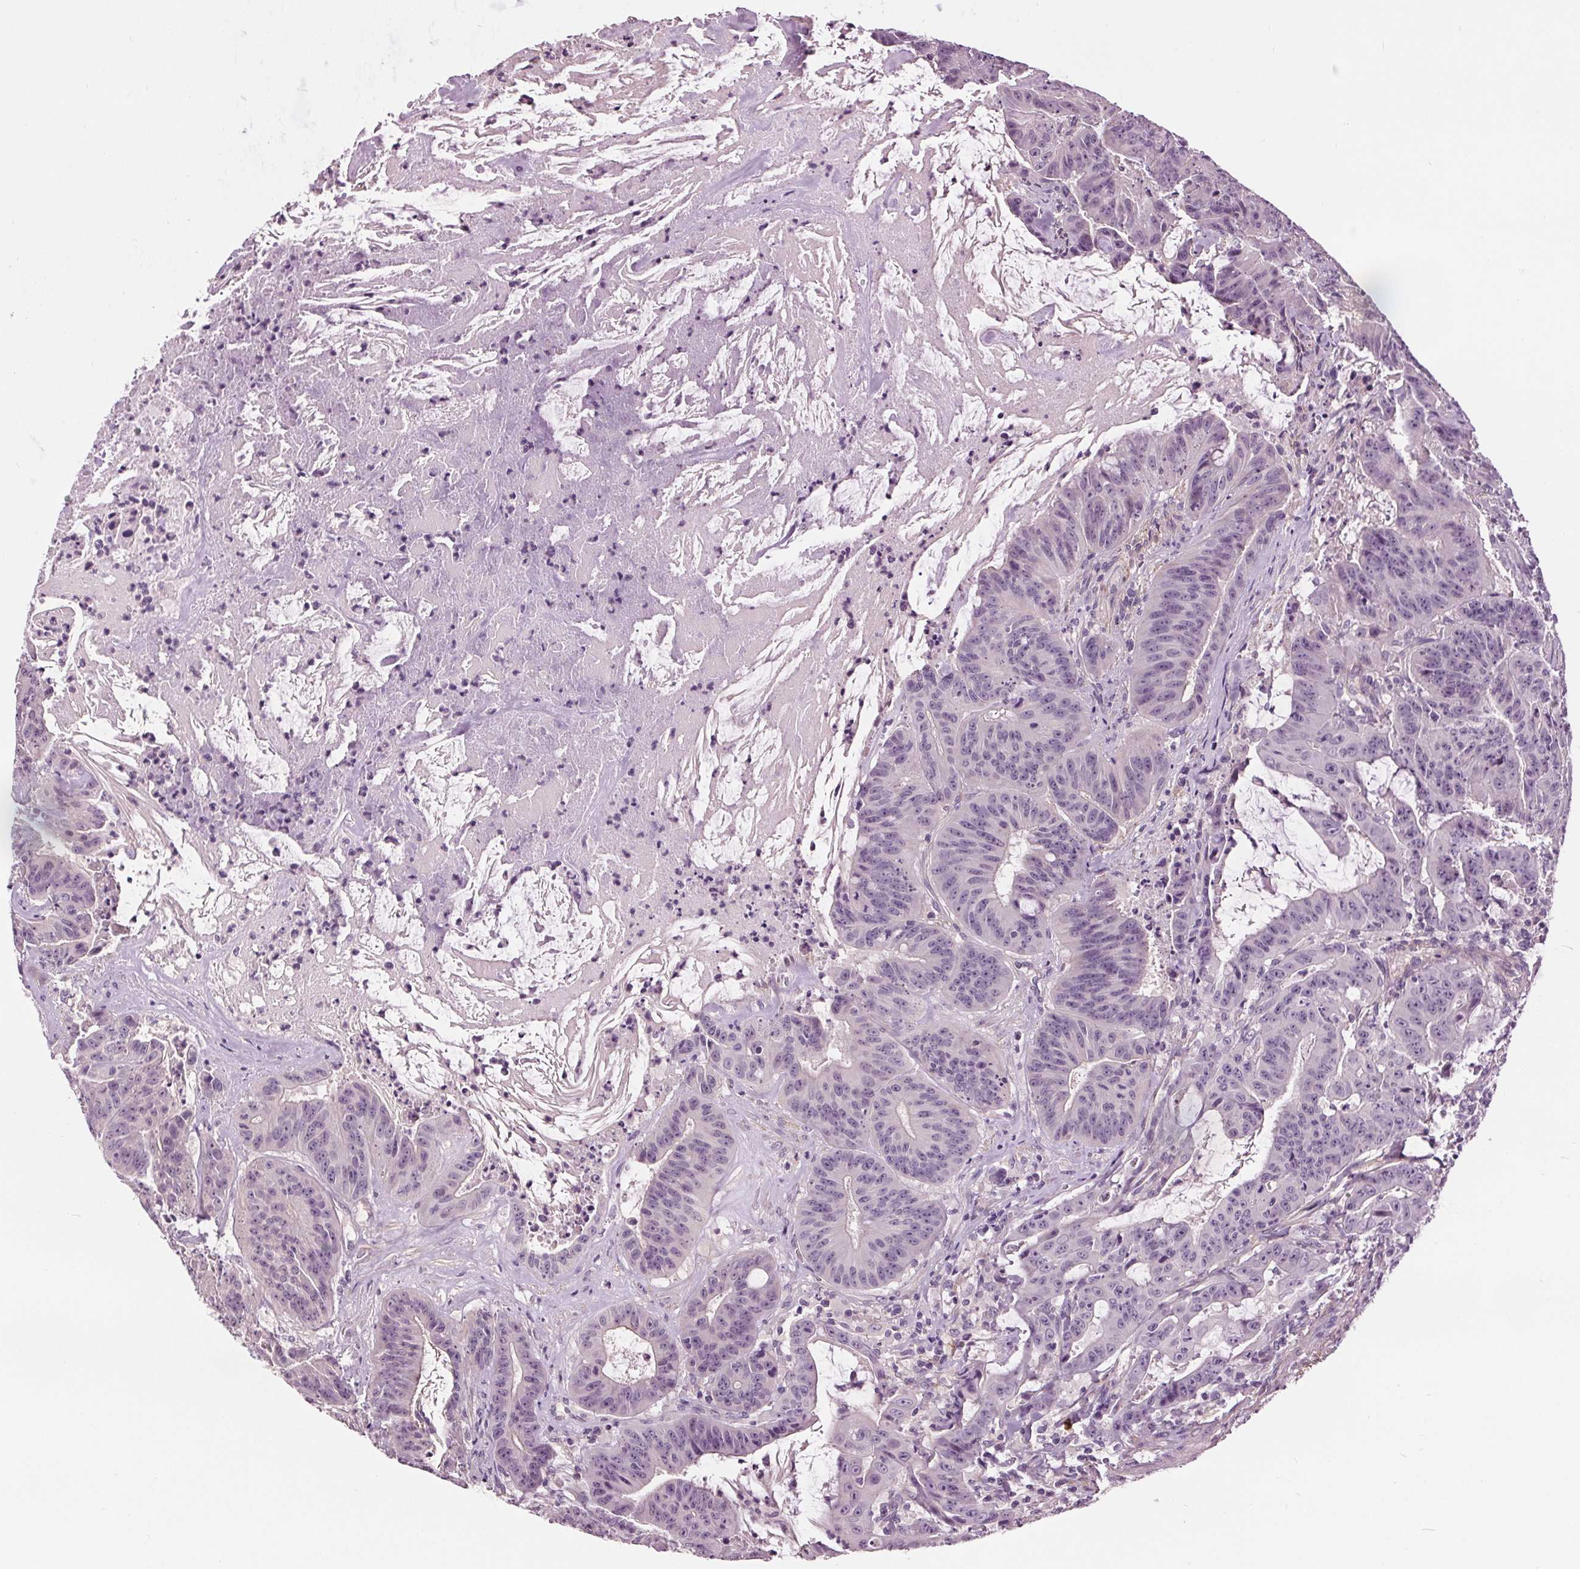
{"staining": {"intensity": "negative", "quantity": "none", "location": "none"}, "tissue": "colorectal cancer", "cell_type": "Tumor cells", "image_type": "cancer", "snomed": [{"axis": "morphology", "description": "Adenocarcinoma, NOS"}, {"axis": "topography", "description": "Colon"}], "caption": "Tumor cells show no significant protein expression in adenocarcinoma (colorectal).", "gene": "RASA1", "patient": {"sex": "male", "age": 33}}